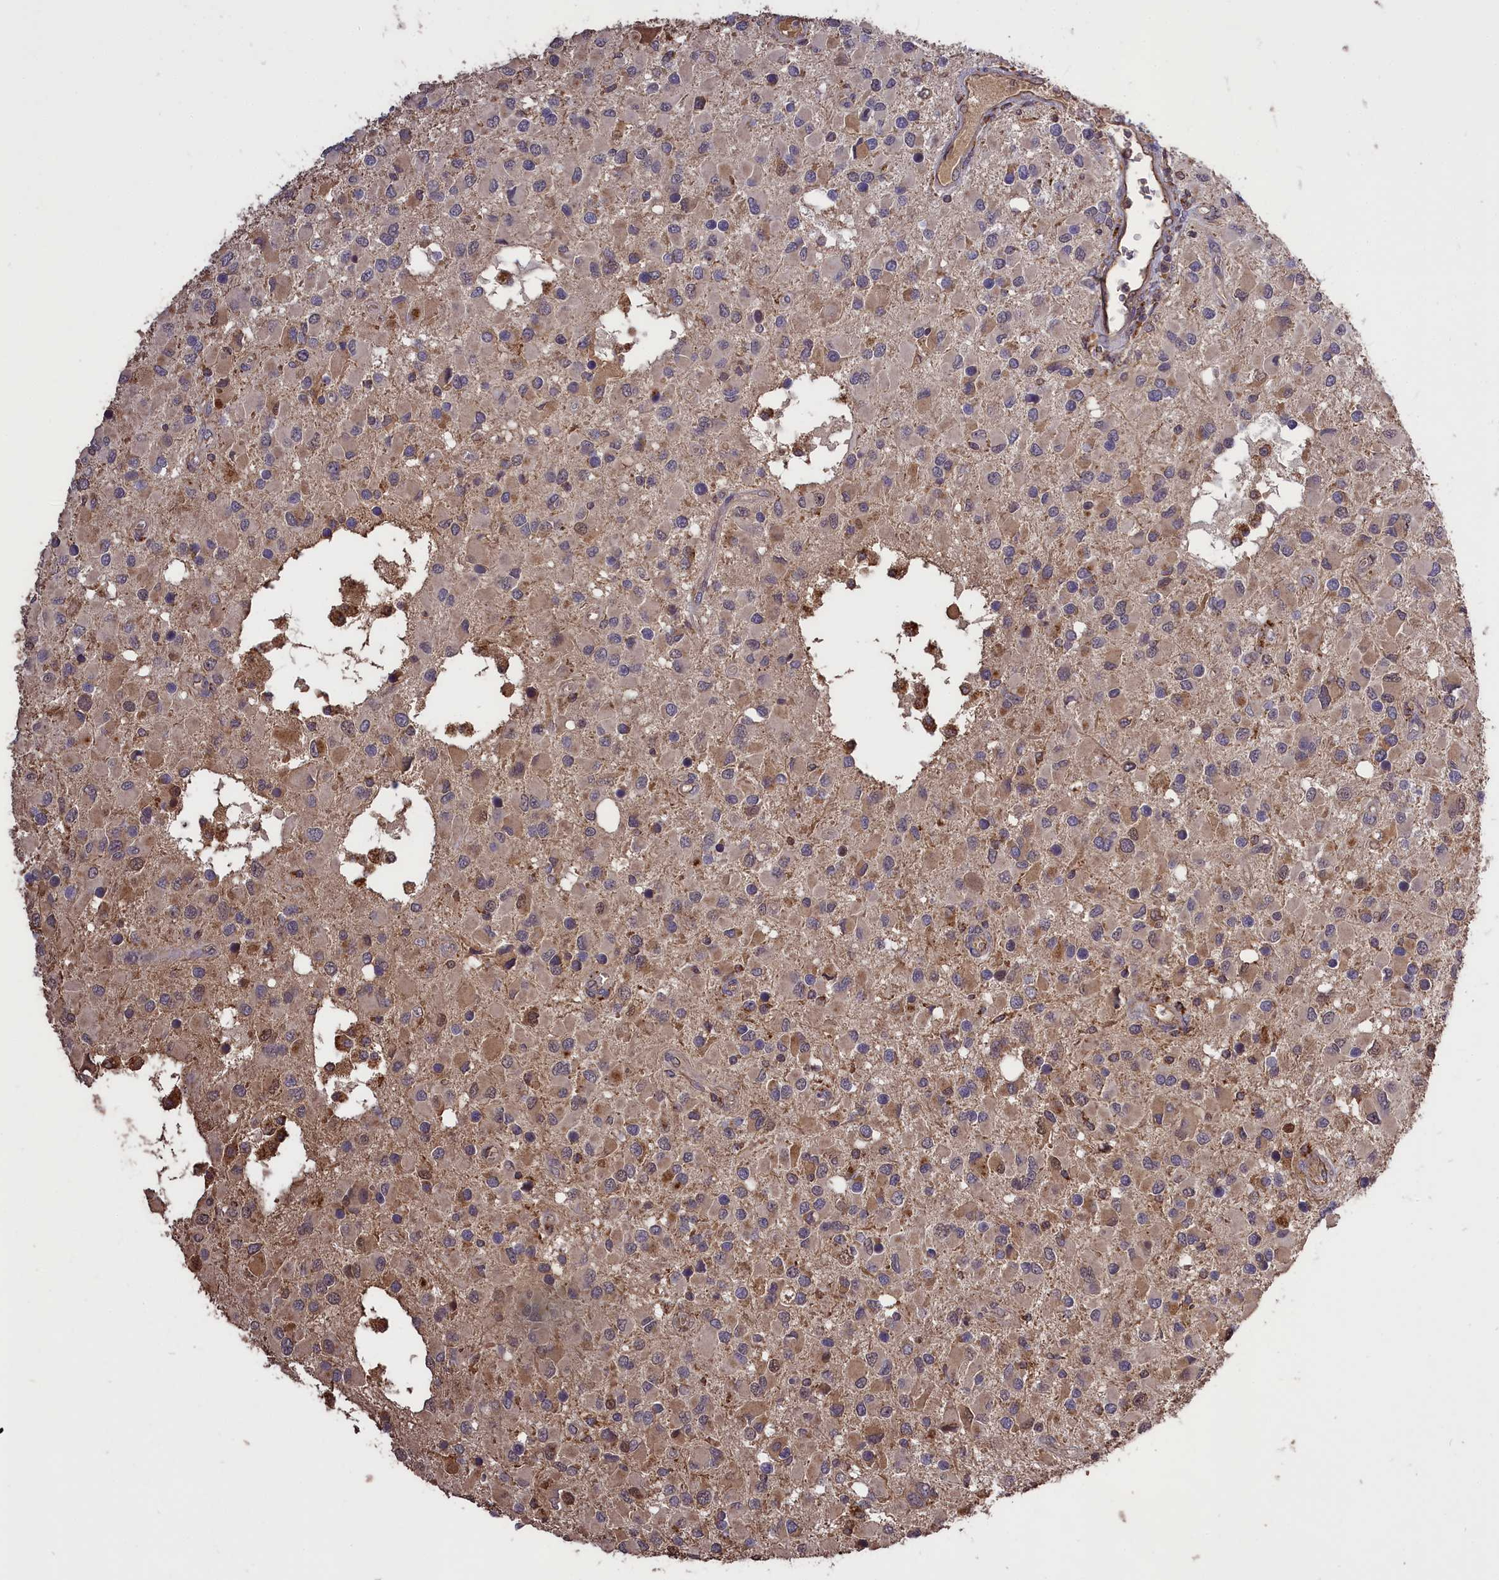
{"staining": {"intensity": "weak", "quantity": "25%-75%", "location": "cytoplasmic/membranous"}, "tissue": "glioma", "cell_type": "Tumor cells", "image_type": "cancer", "snomed": [{"axis": "morphology", "description": "Glioma, malignant, High grade"}, {"axis": "topography", "description": "Brain"}], "caption": "Tumor cells display weak cytoplasmic/membranous positivity in about 25%-75% of cells in malignant glioma (high-grade). (brown staining indicates protein expression, while blue staining denotes nuclei).", "gene": "CLRN2", "patient": {"sex": "male", "age": 53}}